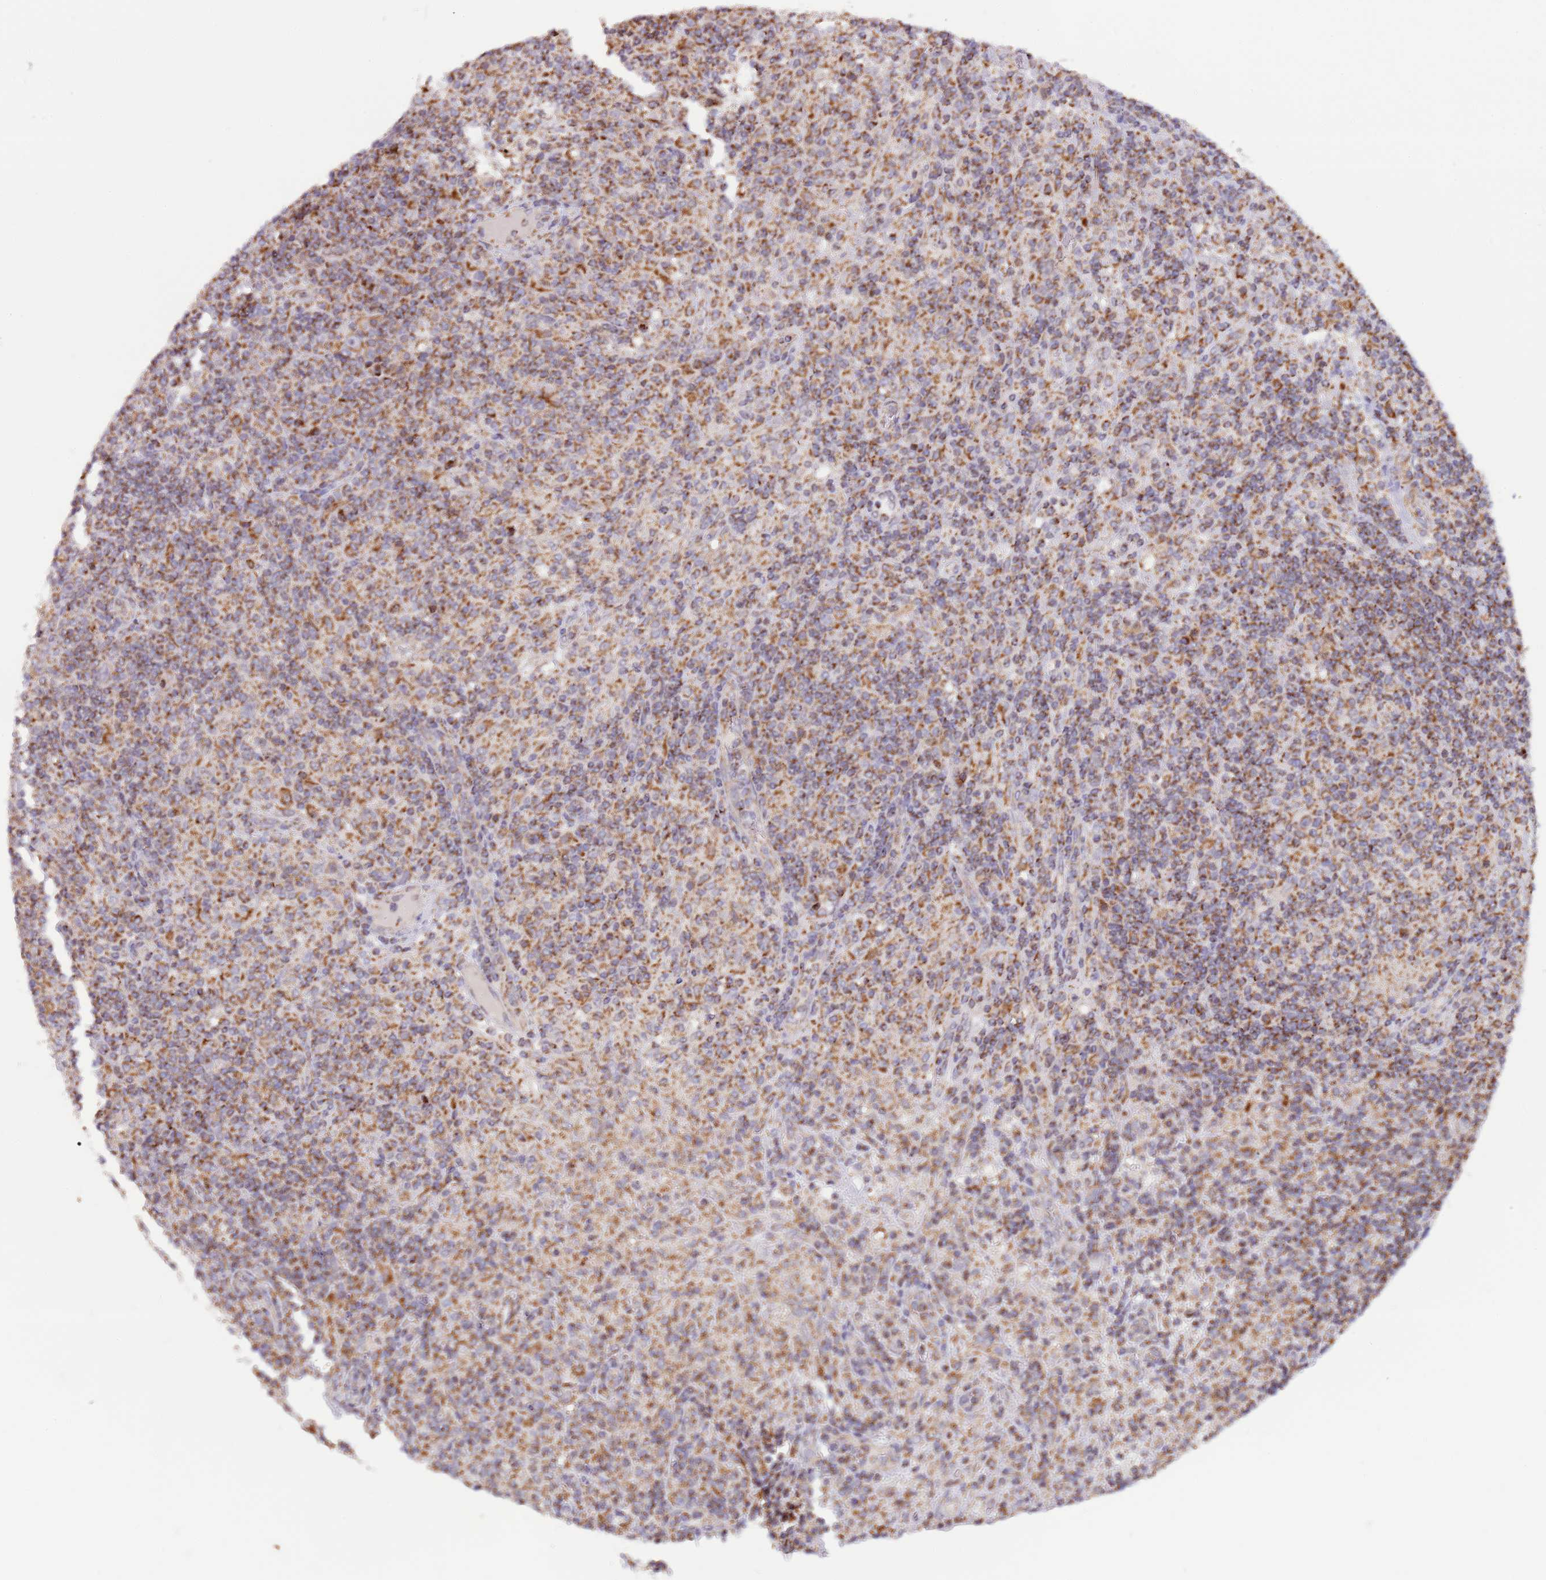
{"staining": {"intensity": "moderate", "quantity": "25%-75%", "location": "cytoplasmic/membranous"}, "tissue": "lymphoma", "cell_type": "Tumor cells", "image_type": "cancer", "snomed": [{"axis": "morphology", "description": "Hodgkin's disease, NOS"}, {"axis": "topography", "description": "Lymph node"}], "caption": "Human Hodgkin's disease stained with a brown dye exhibits moderate cytoplasmic/membranous positive staining in approximately 25%-75% of tumor cells.", "gene": "LHX6", "patient": {"sex": "male", "age": 70}}